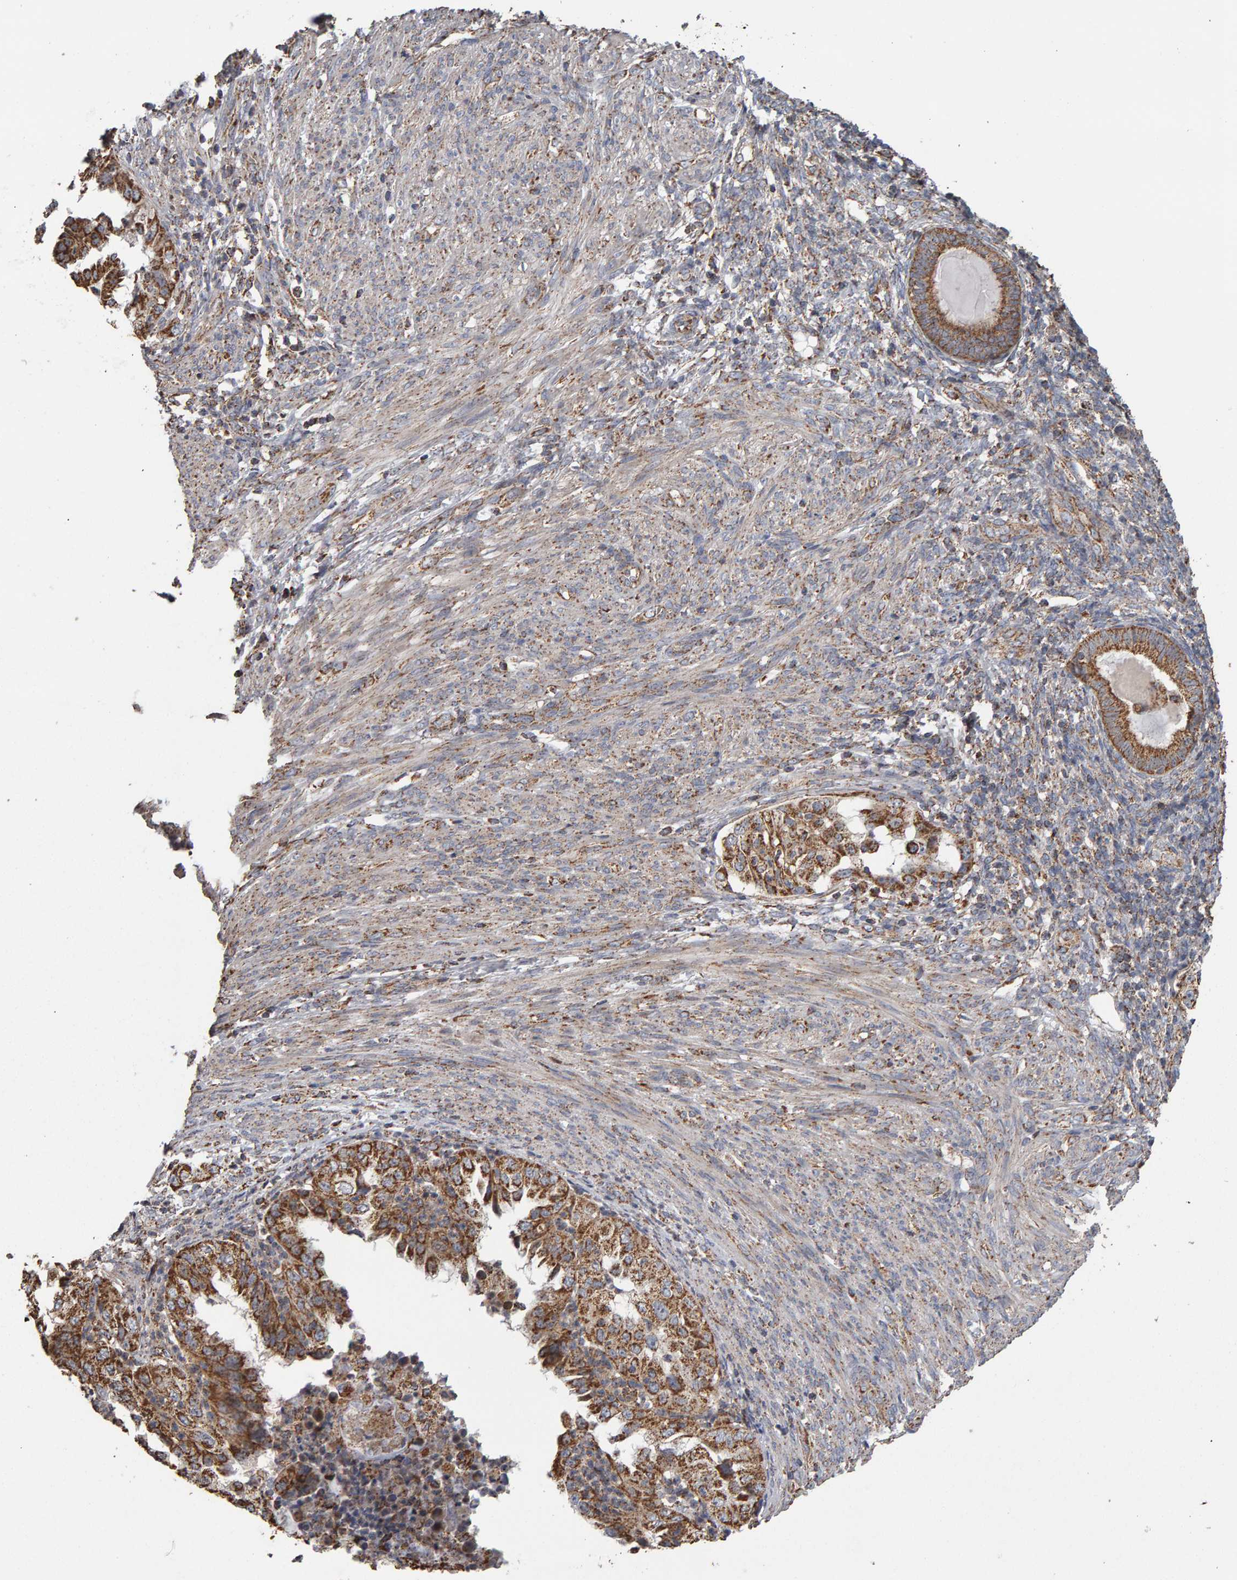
{"staining": {"intensity": "moderate", "quantity": ">75%", "location": "cytoplasmic/membranous"}, "tissue": "endometrial cancer", "cell_type": "Tumor cells", "image_type": "cancer", "snomed": [{"axis": "morphology", "description": "Adenocarcinoma, NOS"}, {"axis": "topography", "description": "Endometrium"}], "caption": "The micrograph shows immunohistochemical staining of endometrial adenocarcinoma. There is moderate cytoplasmic/membranous staining is appreciated in about >75% of tumor cells. (brown staining indicates protein expression, while blue staining denotes nuclei).", "gene": "TOM1L1", "patient": {"sex": "female", "age": 85}}